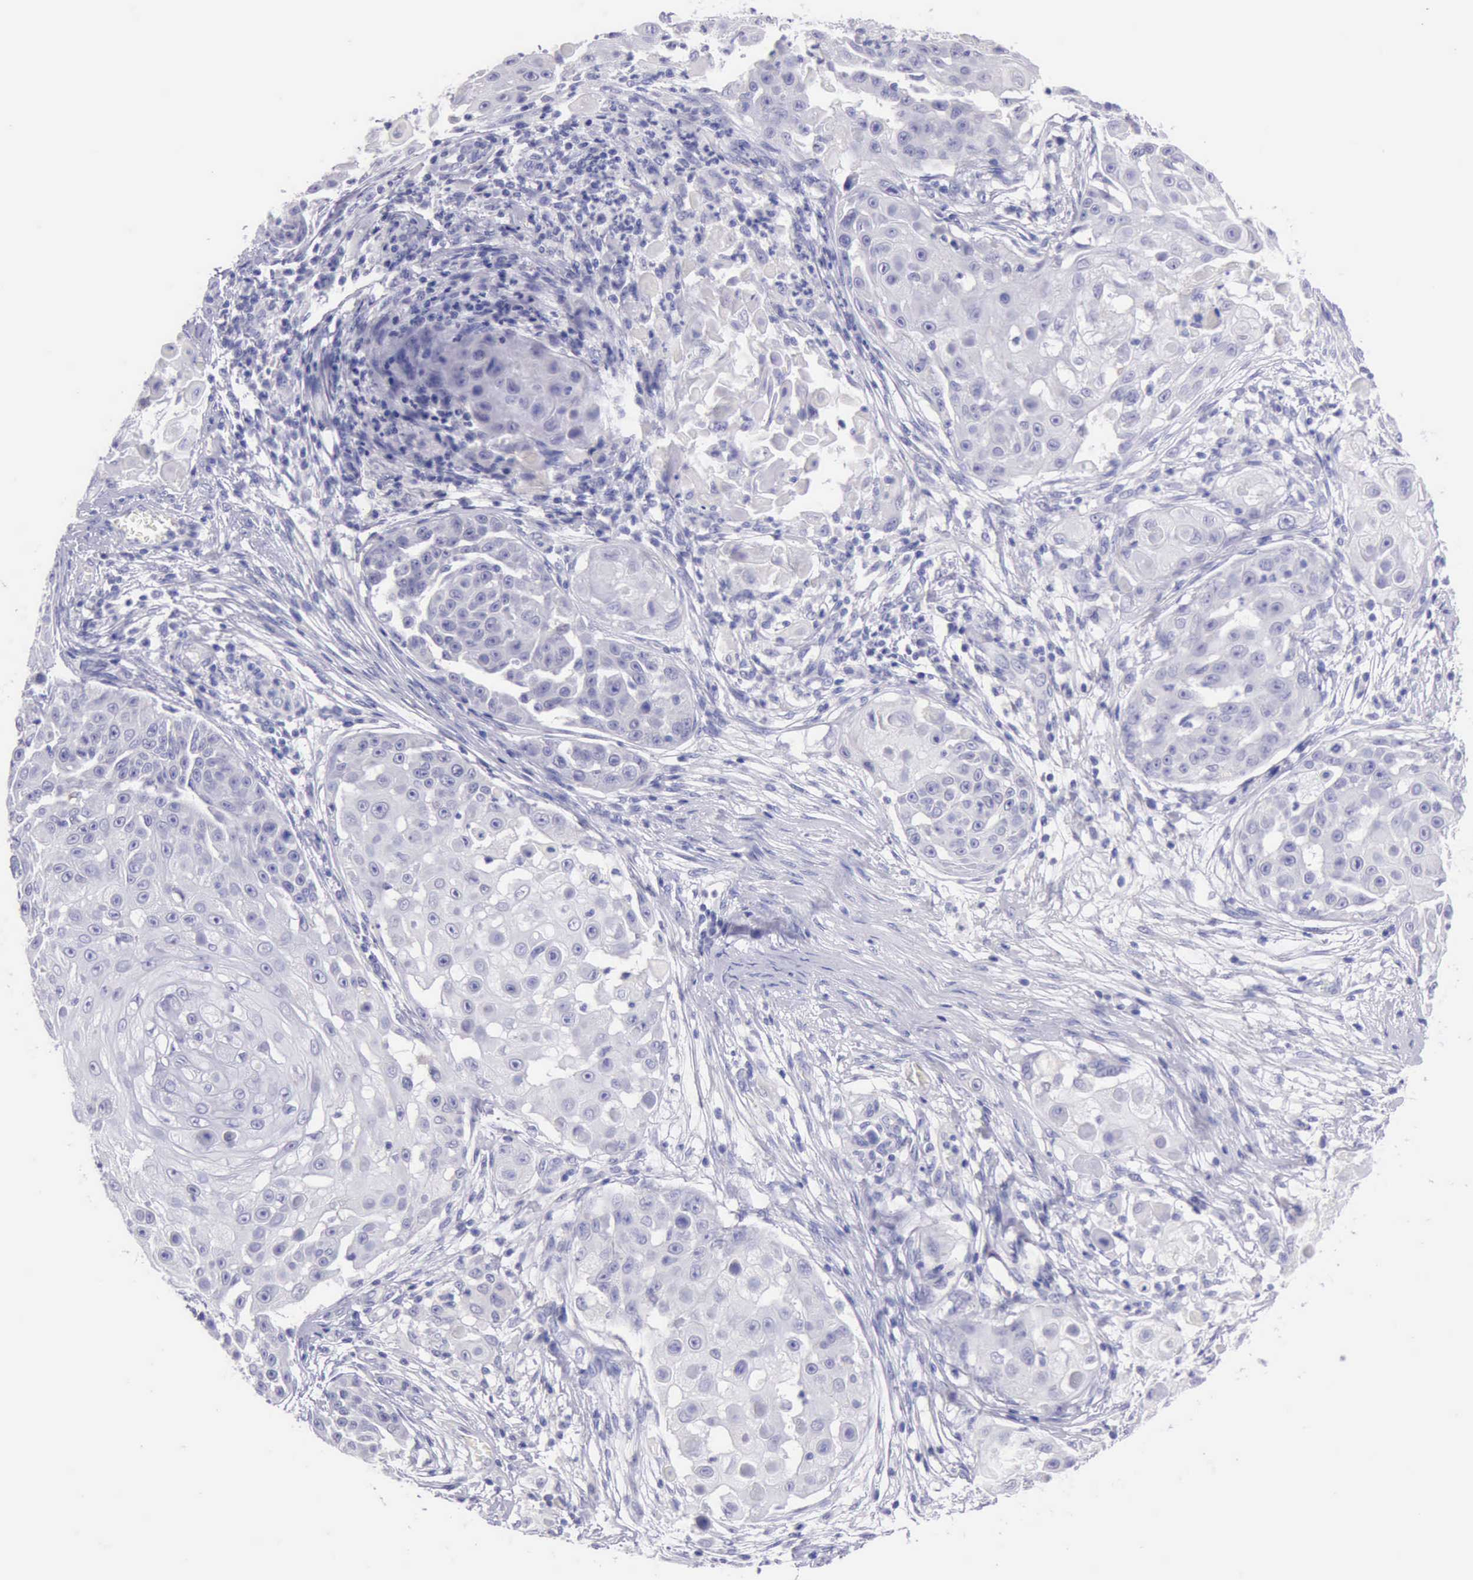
{"staining": {"intensity": "negative", "quantity": "none", "location": "none"}, "tissue": "skin cancer", "cell_type": "Tumor cells", "image_type": "cancer", "snomed": [{"axis": "morphology", "description": "Squamous cell carcinoma, NOS"}, {"axis": "topography", "description": "Skin"}], "caption": "Image shows no significant protein staining in tumor cells of skin cancer. (DAB IHC visualized using brightfield microscopy, high magnification).", "gene": "LRFN5", "patient": {"sex": "female", "age": 57}}